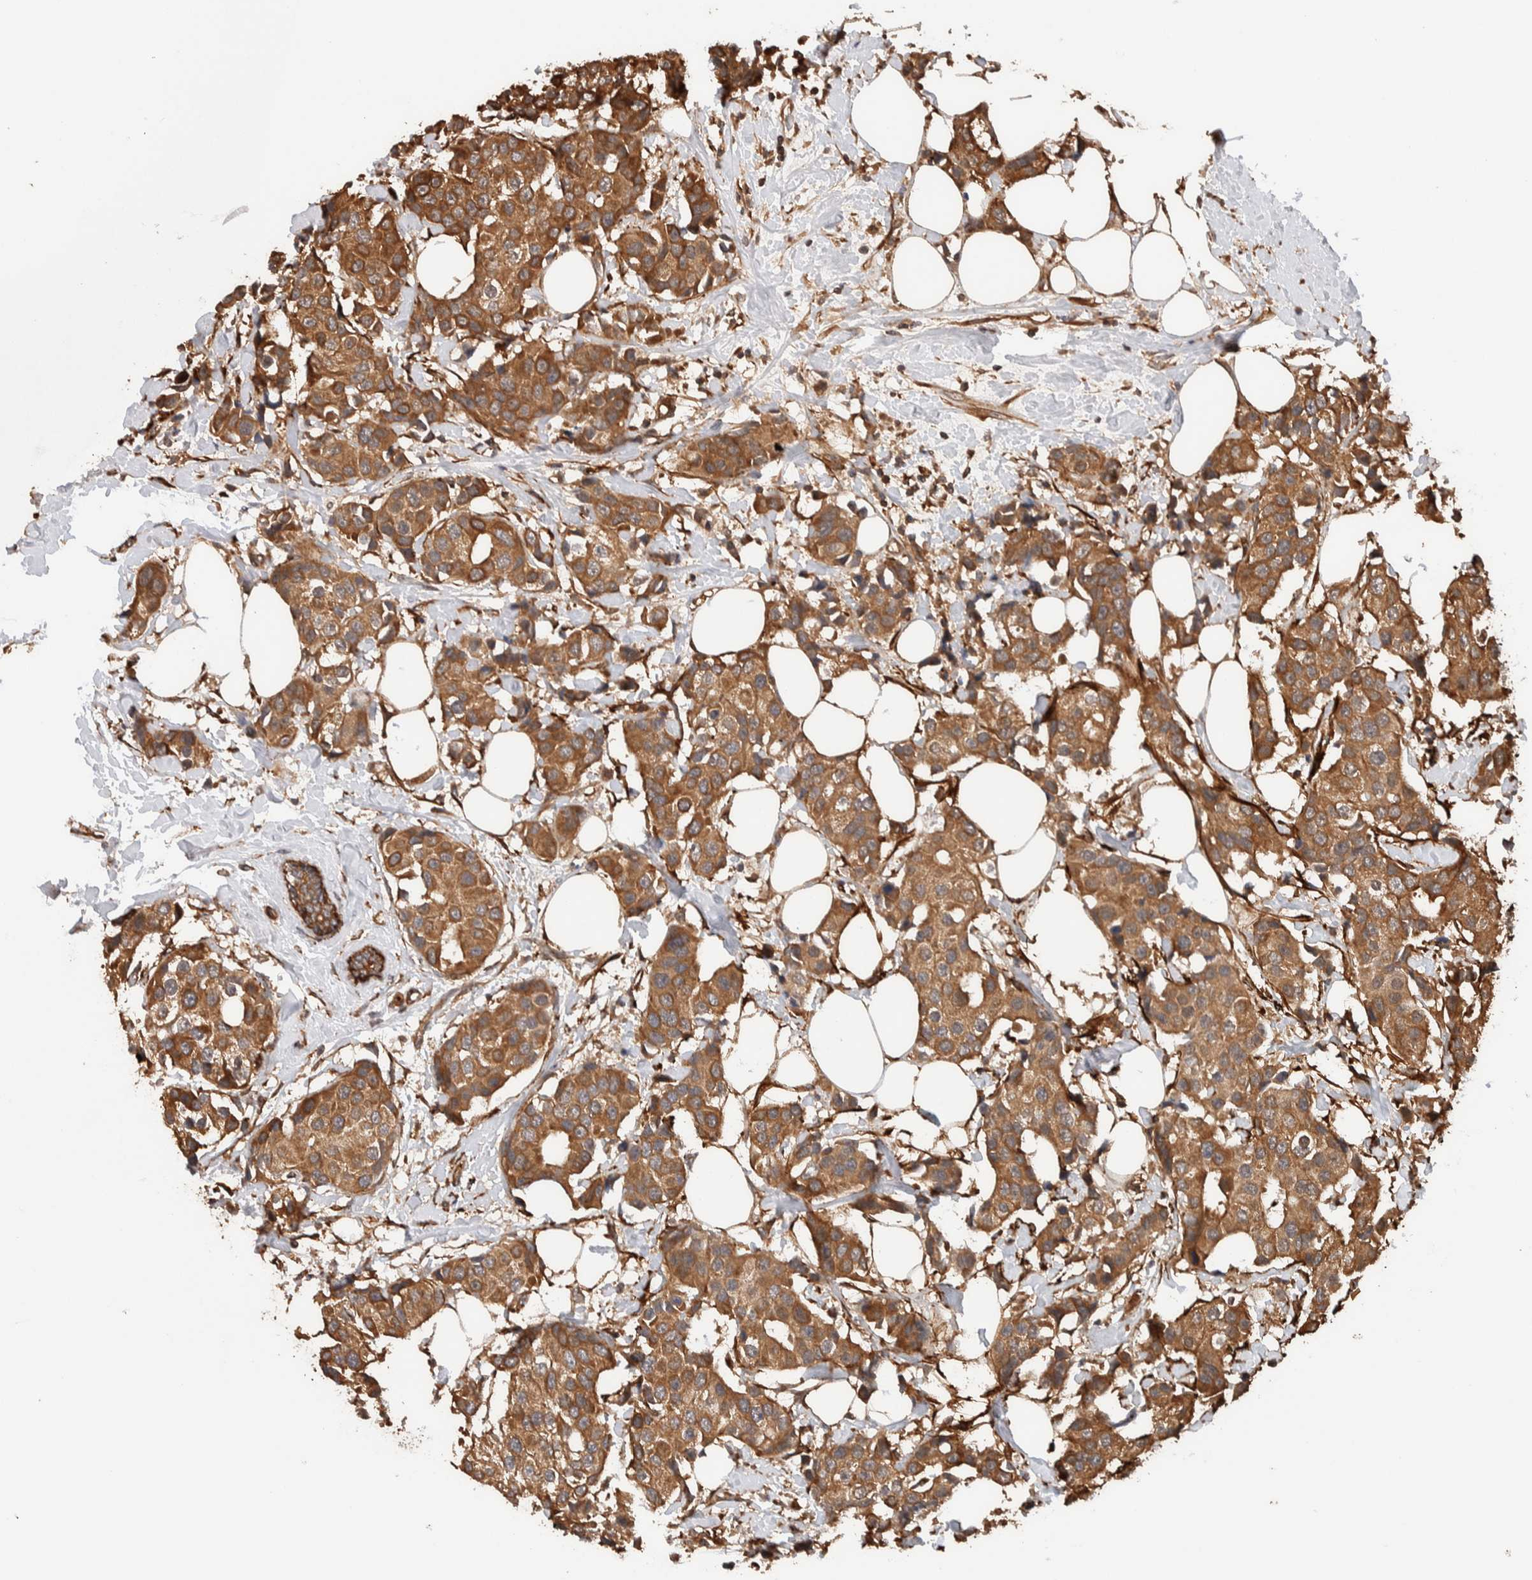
{"staining": {"intensity": "moderate", "quantity": ">75%", "location": "cytoplasmic/membranous"}, "tissue": "breast cancer", "cell_type": "Tumor cells", "image_type": "cancer", "snomed": [{"axis": "morphology", "description": "Normal tissue, NOS"}, {"axis": "morphology", "description": "Duct carcinoma"}, {"axis": "topography", "description": "Breast"}], "caption": "Protein analysis of breast intraductal carcinoma tissue shows moderate cytoplasmic/membranous positivity in about >75% of tumor cells. The staining was performed using DAB (3,3'-diaminobenzidine), with brown indicating positive protein expression. Nuclei are stained blue with hematoxylin.", "gene": "SYNRG", "patient": {"sex": "female", "age": 39}}